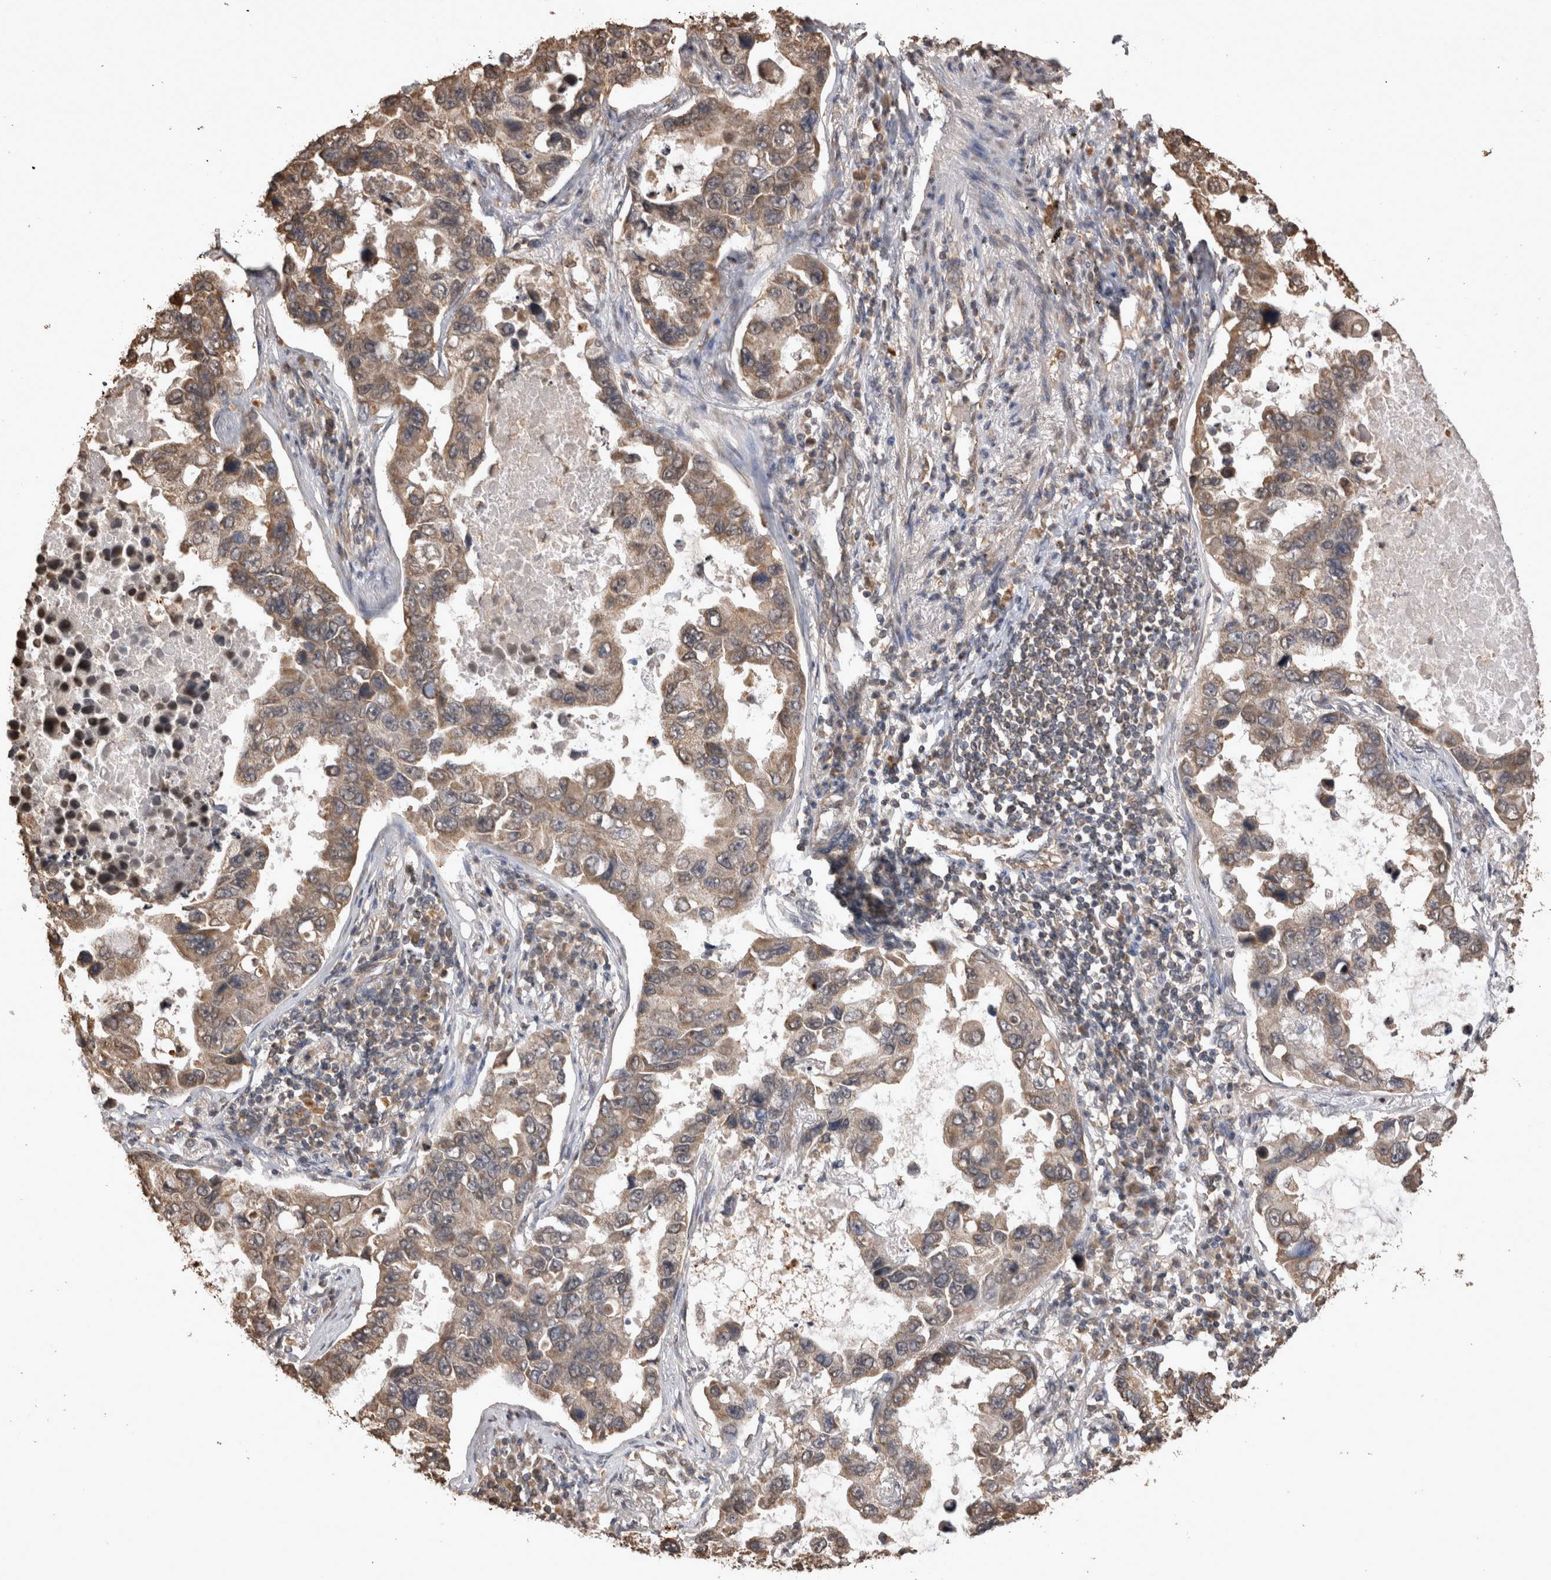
{"staining": {"intensity": "moderate", "quantity": ">75%", "location": "cytoplasmic/membranous"}, "tissue": "lung cancer", "cell_type": "Tumor cells", "image_type": "cancer", "snomed": [{"axis": "morphology", "description": "Adenocarcinoma, NOS"}, {"axis": "topography", "description": "Lung"}], "caption": "Brown immunohistochemical staining in human lung adenocarcinoma demonstrates moderate cytoplasmic/membranous positivity in about >75% of tumor cells. The protein of interest is stained brown, and the nuclei are stained in blue (DAB (3,3'-diaminobenzidine) IHC with brightfield microscopy, high magnification).", "gene": "SOCS5", "patient": {"sex": "male", "age": 64}}